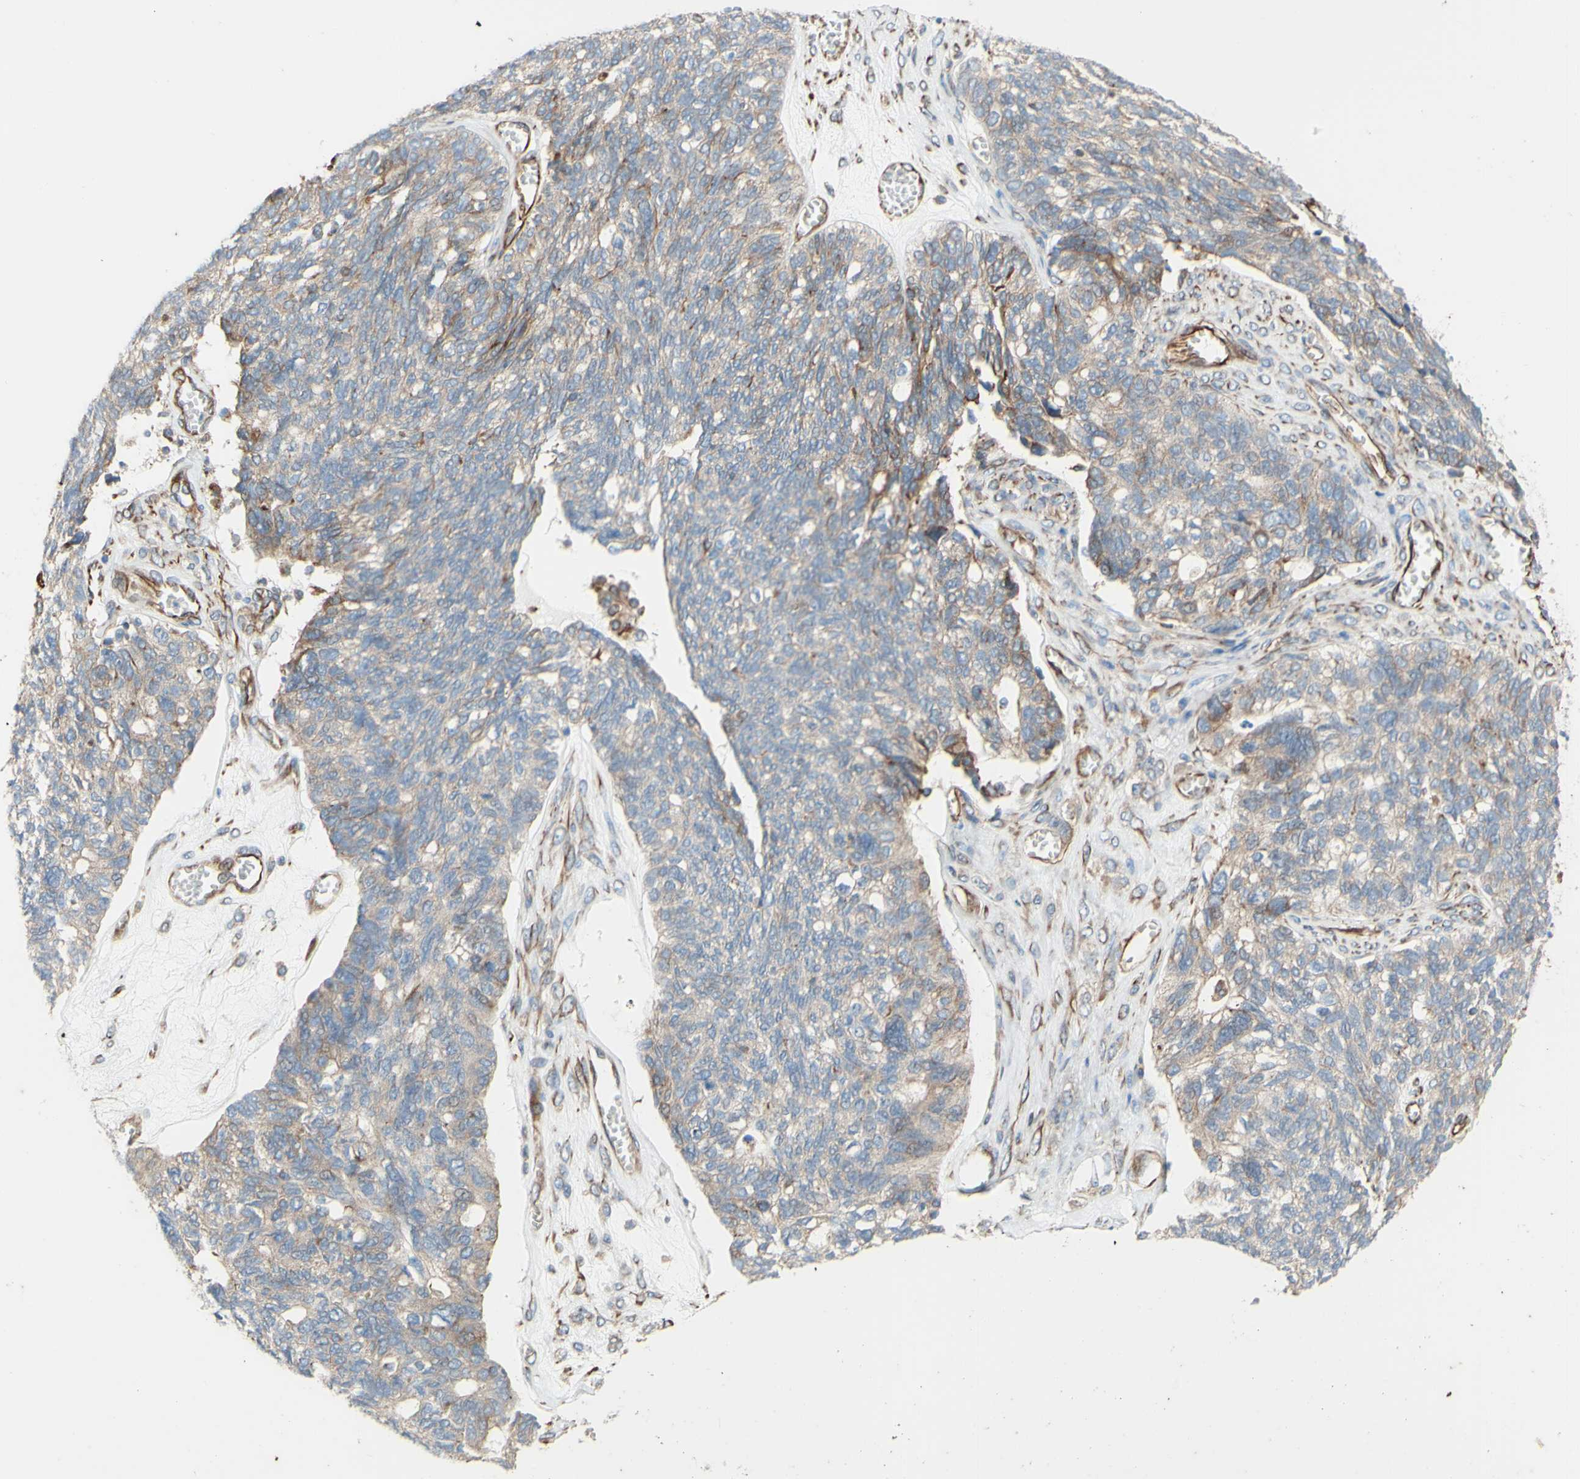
{"staining": {"intensity": "weak", "quantity": ">75%", "location": "cytoplasmic/membranous"}, "tissue": "ovarian cancer", "cell_type": "Tumor cells", "image_type": "cancer", "snomed": [{"axis": "morphology", "description": "Cystadenocarcinoma, serous, NOS"}, {"axis": "topography", "description": "Ovary"}], "caption": "Immunohistochemical staining of ovarian serous cystadenocarcinoma exhibits low levels of weak cytoplasmic/membranous positivity in approximately >75% of tumor cells.", "gene": "C1orf43", "patient": {"sex": "female", "age": 79}}